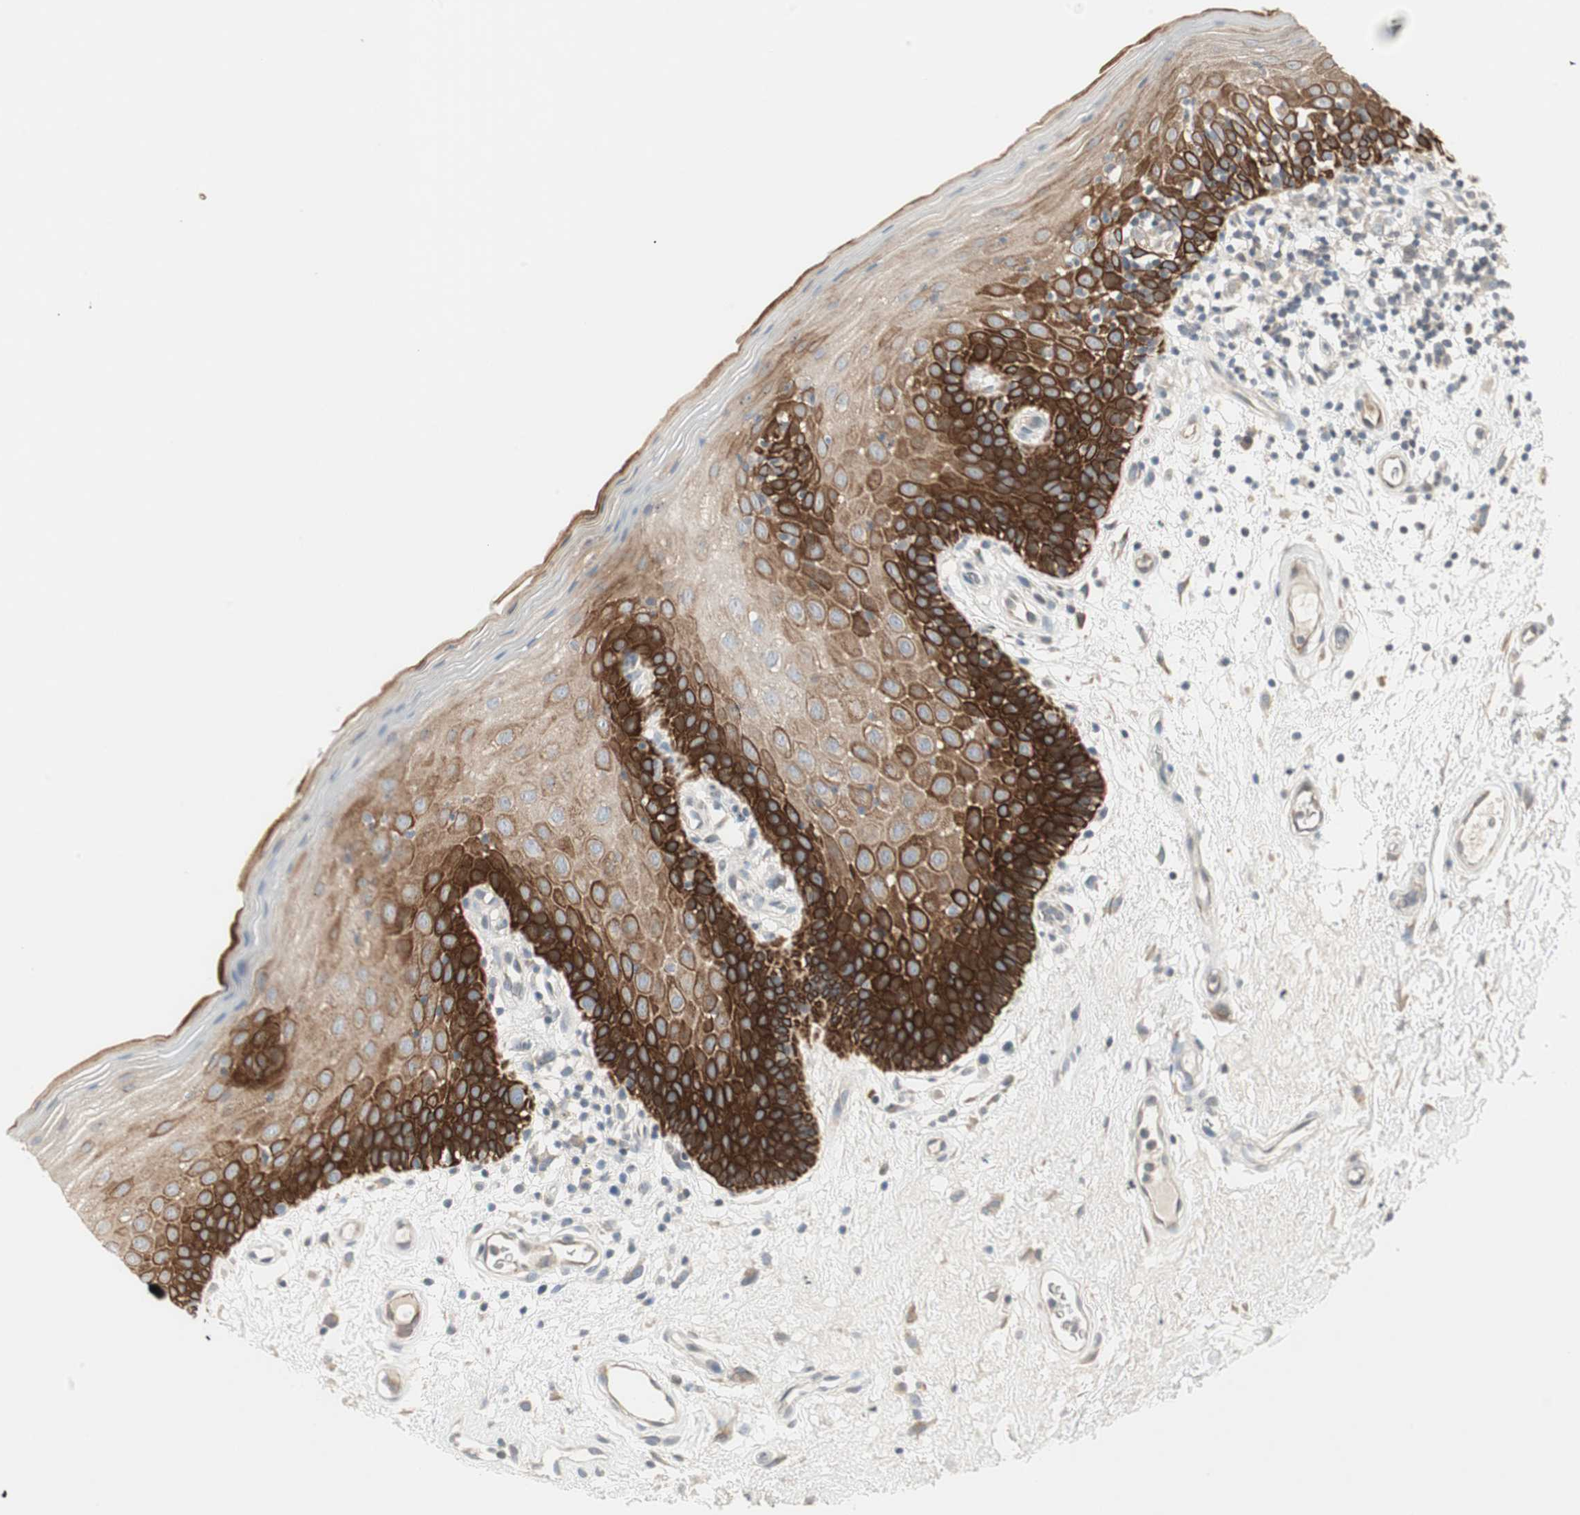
{"staining": {"intensity": "strong", "quantity": ">75%", "location": "cytoplasmic/membranous"}, "tissue": "oral mucosa", "cell_type": "Squamous epithelial cells", "image_type": "normal", "snomed": [{"axis": "morphology", "description": "Normal tissue, NOS"}, {"axis": "morphology", "description": "Squamous cell carcinoma, NOS"}, {"axis": "topography", "description": "Skeletal muscle"}, {"axis": "topography", "description": "Oral tissue"}, {"axis": "topography", "description": "Head-Neck"}], "caption": "Squamous epithelial cells exhibit high levels of strong cytoplasmic/membranous positivity in approximately >75% of cells in benign oral mucosa.", "gene": "ZFP36", "patient": {"sex": "male", "age": 71}}